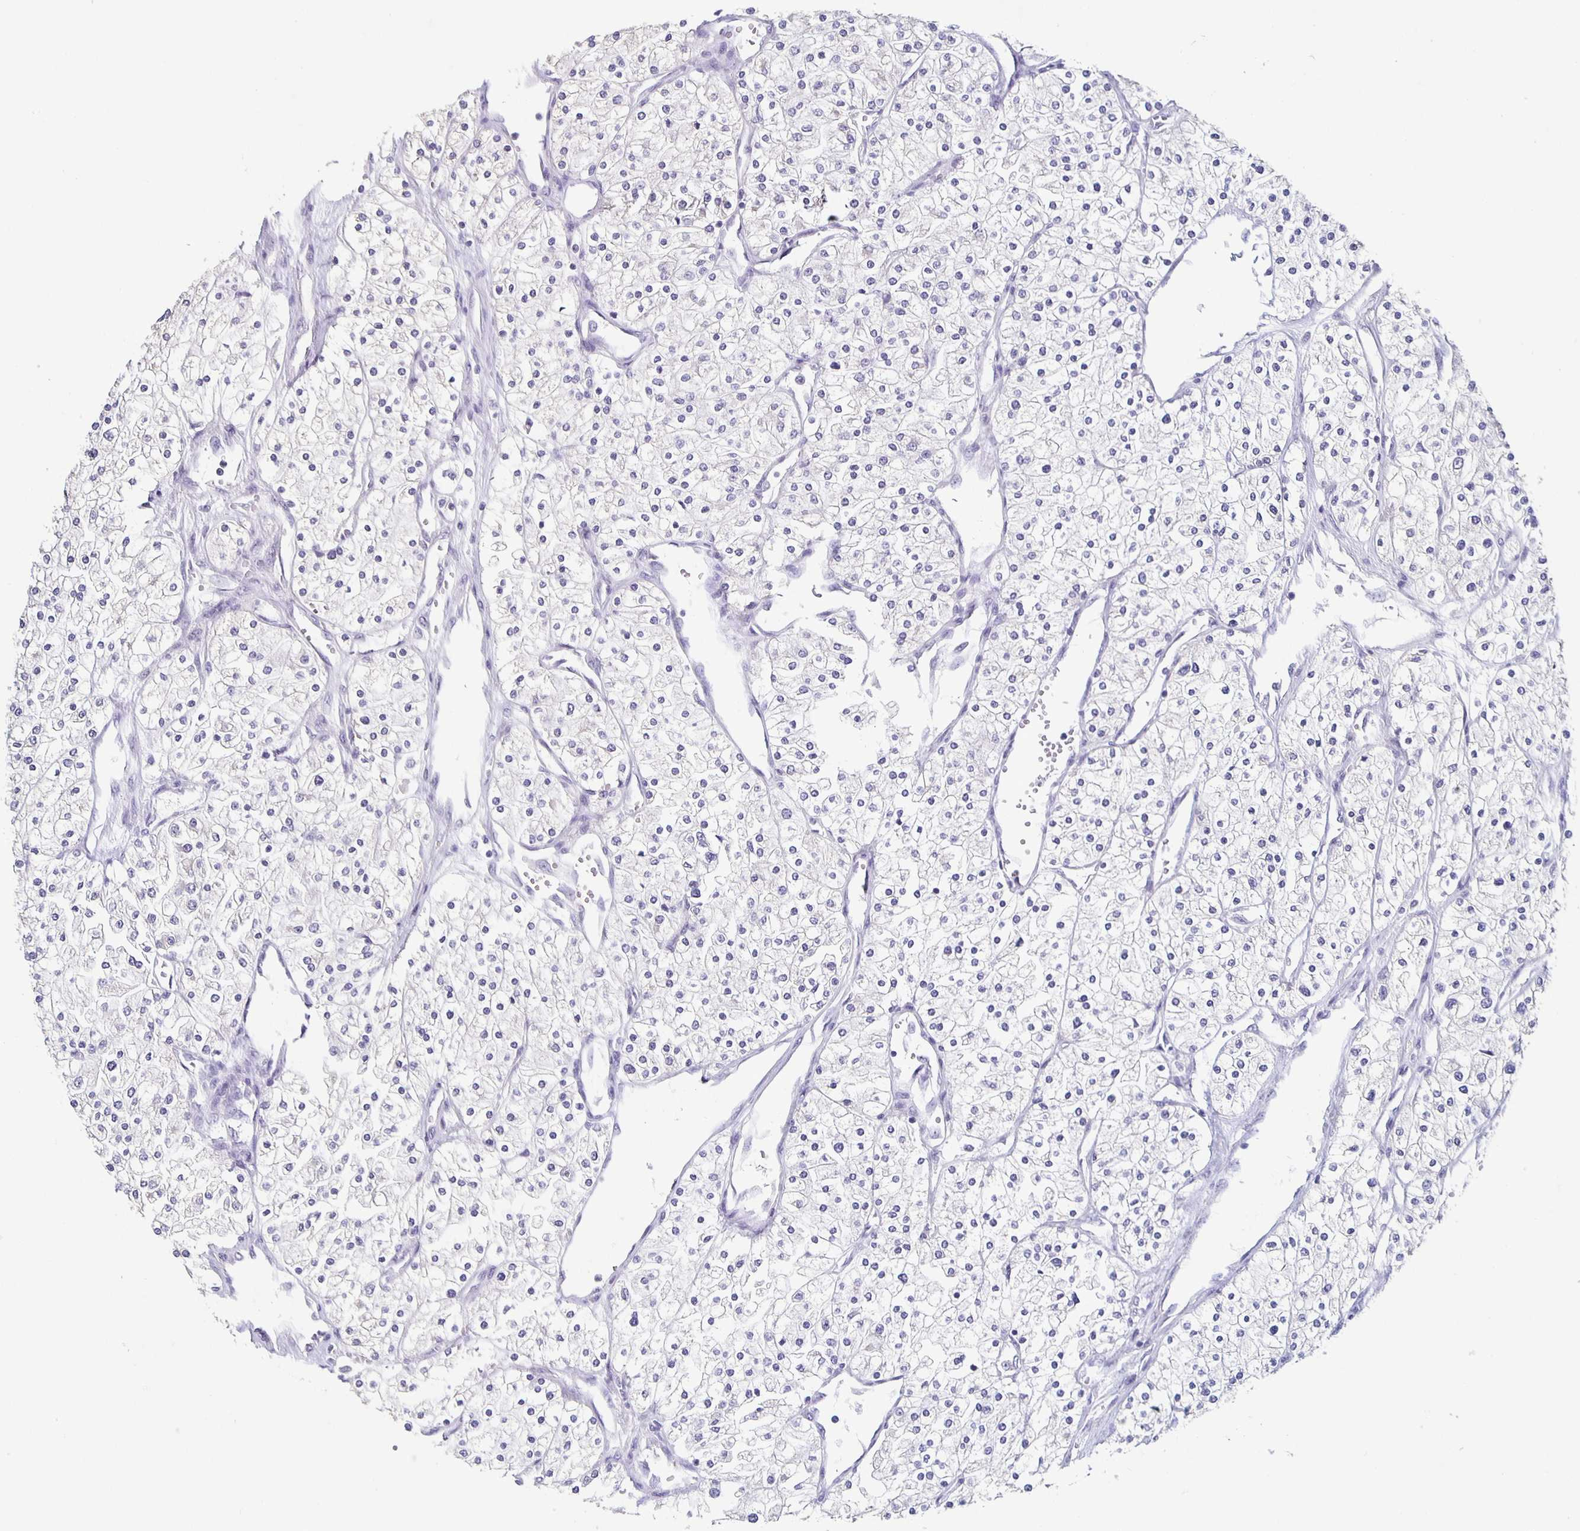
{"staining": {"intensity": "negative", "quantity": "none", "location": "none"}, "tissue": "renal cancer", "cell_type": "Tumor cells", "image_type": "cancer", "snomed": [{"axis": "morphology", "description": "Adenocarcinoma, NOS"}, {"axis": "topography", "description": "Kidney"}], "caption": "High power microscopy image of an IHC micrograph of renal cancer (adenocarcinoma), revealing no significant expression in tumor cells.", "gene": "CARNS1", "patient": {"sex": "male", "age": 80}}